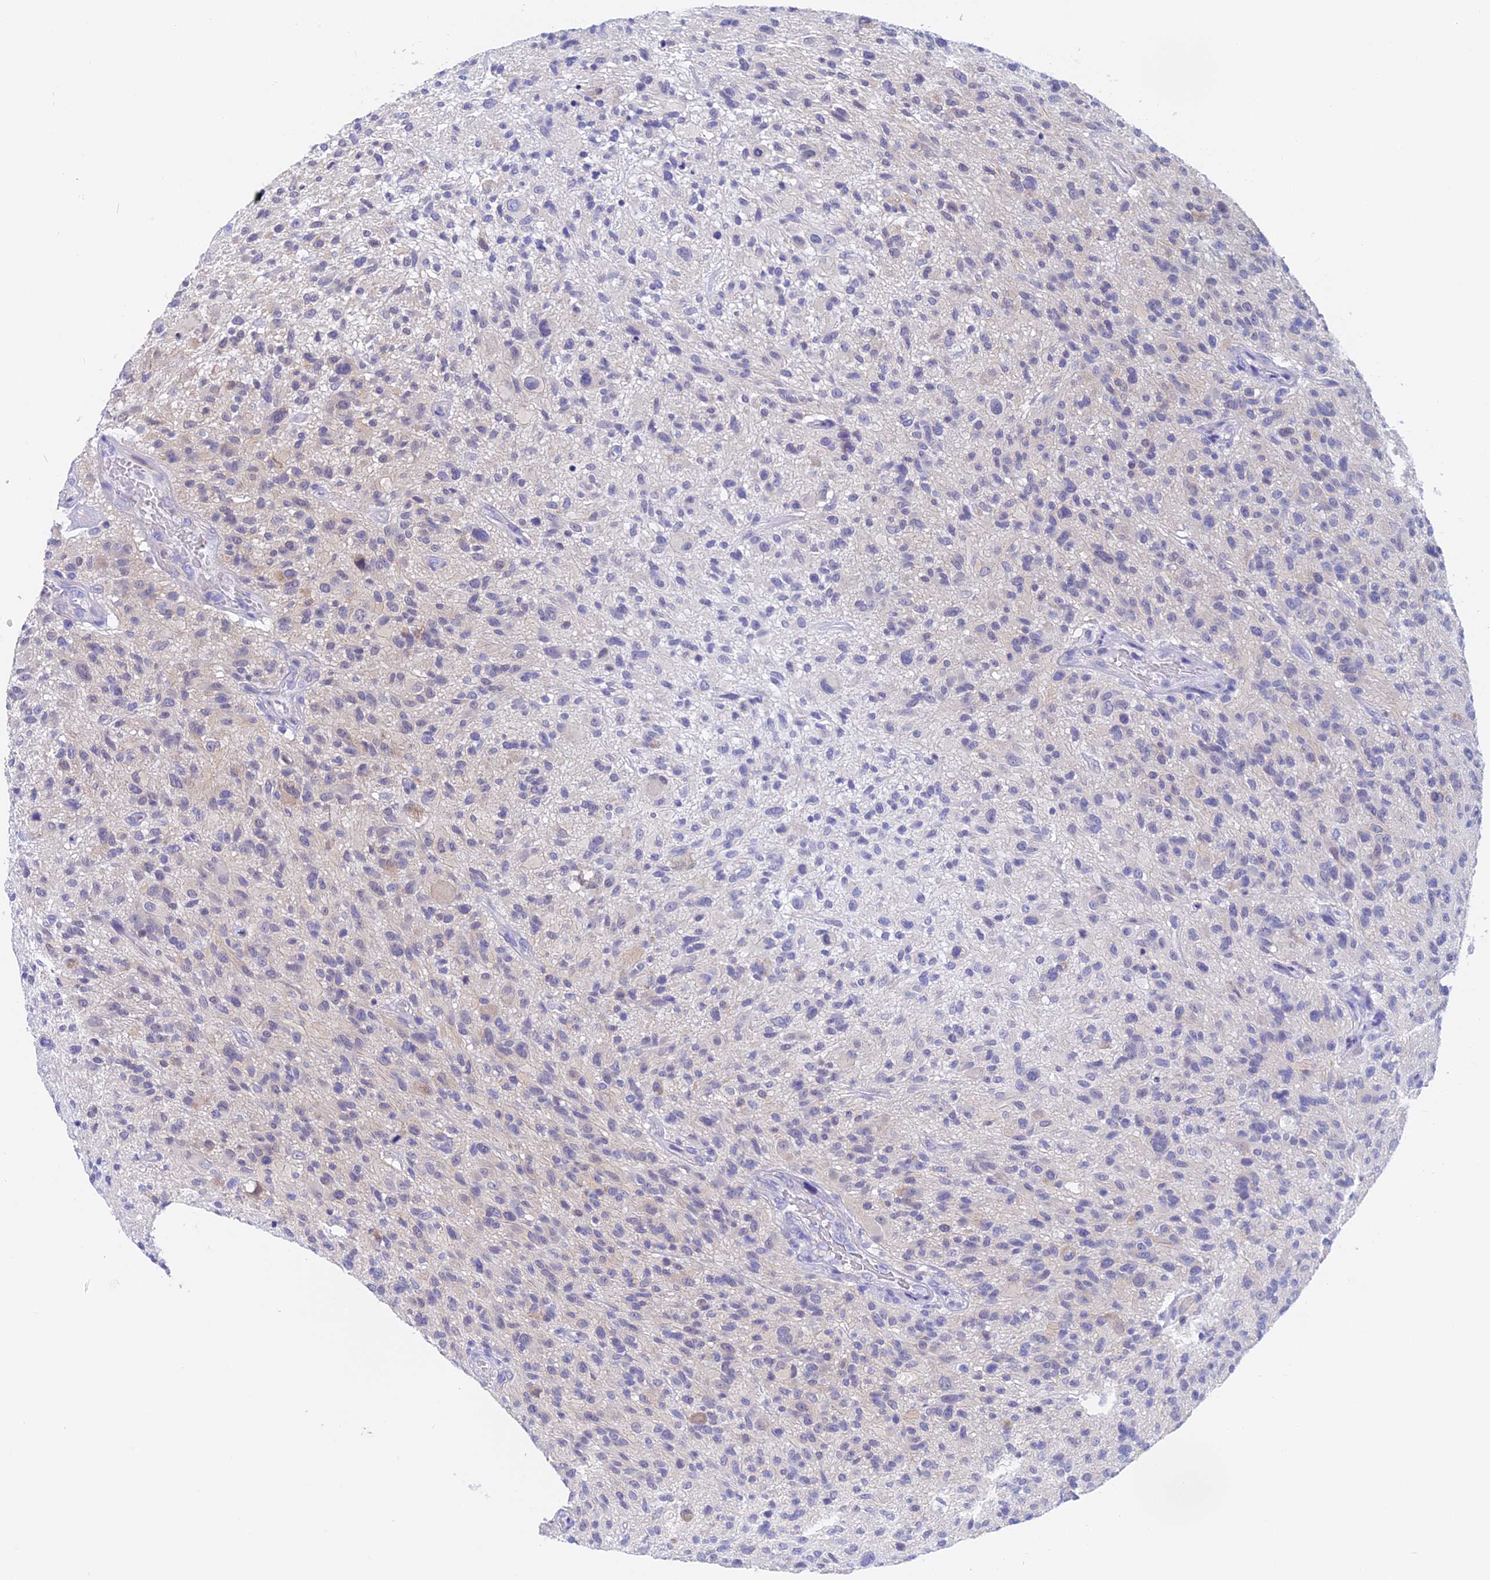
{"staining": {"intensity": "negative", "quantity": "none", "location": "none"}, "tissue": "glioma", "cell_type": "Tumor cells", "image_type": "cancer", "snomed": [{"axis": "morphology", "description": "Glioma, malignant, High grade"}, {"axis": "topography", "description": "Brain"}], "caption": "Glioma stained for a protein using immunohistochemistry (IHC) demonstrates no expression tumor cells.", "gene": "STUB1", "patient": {"sex": "male", "age": 47}}